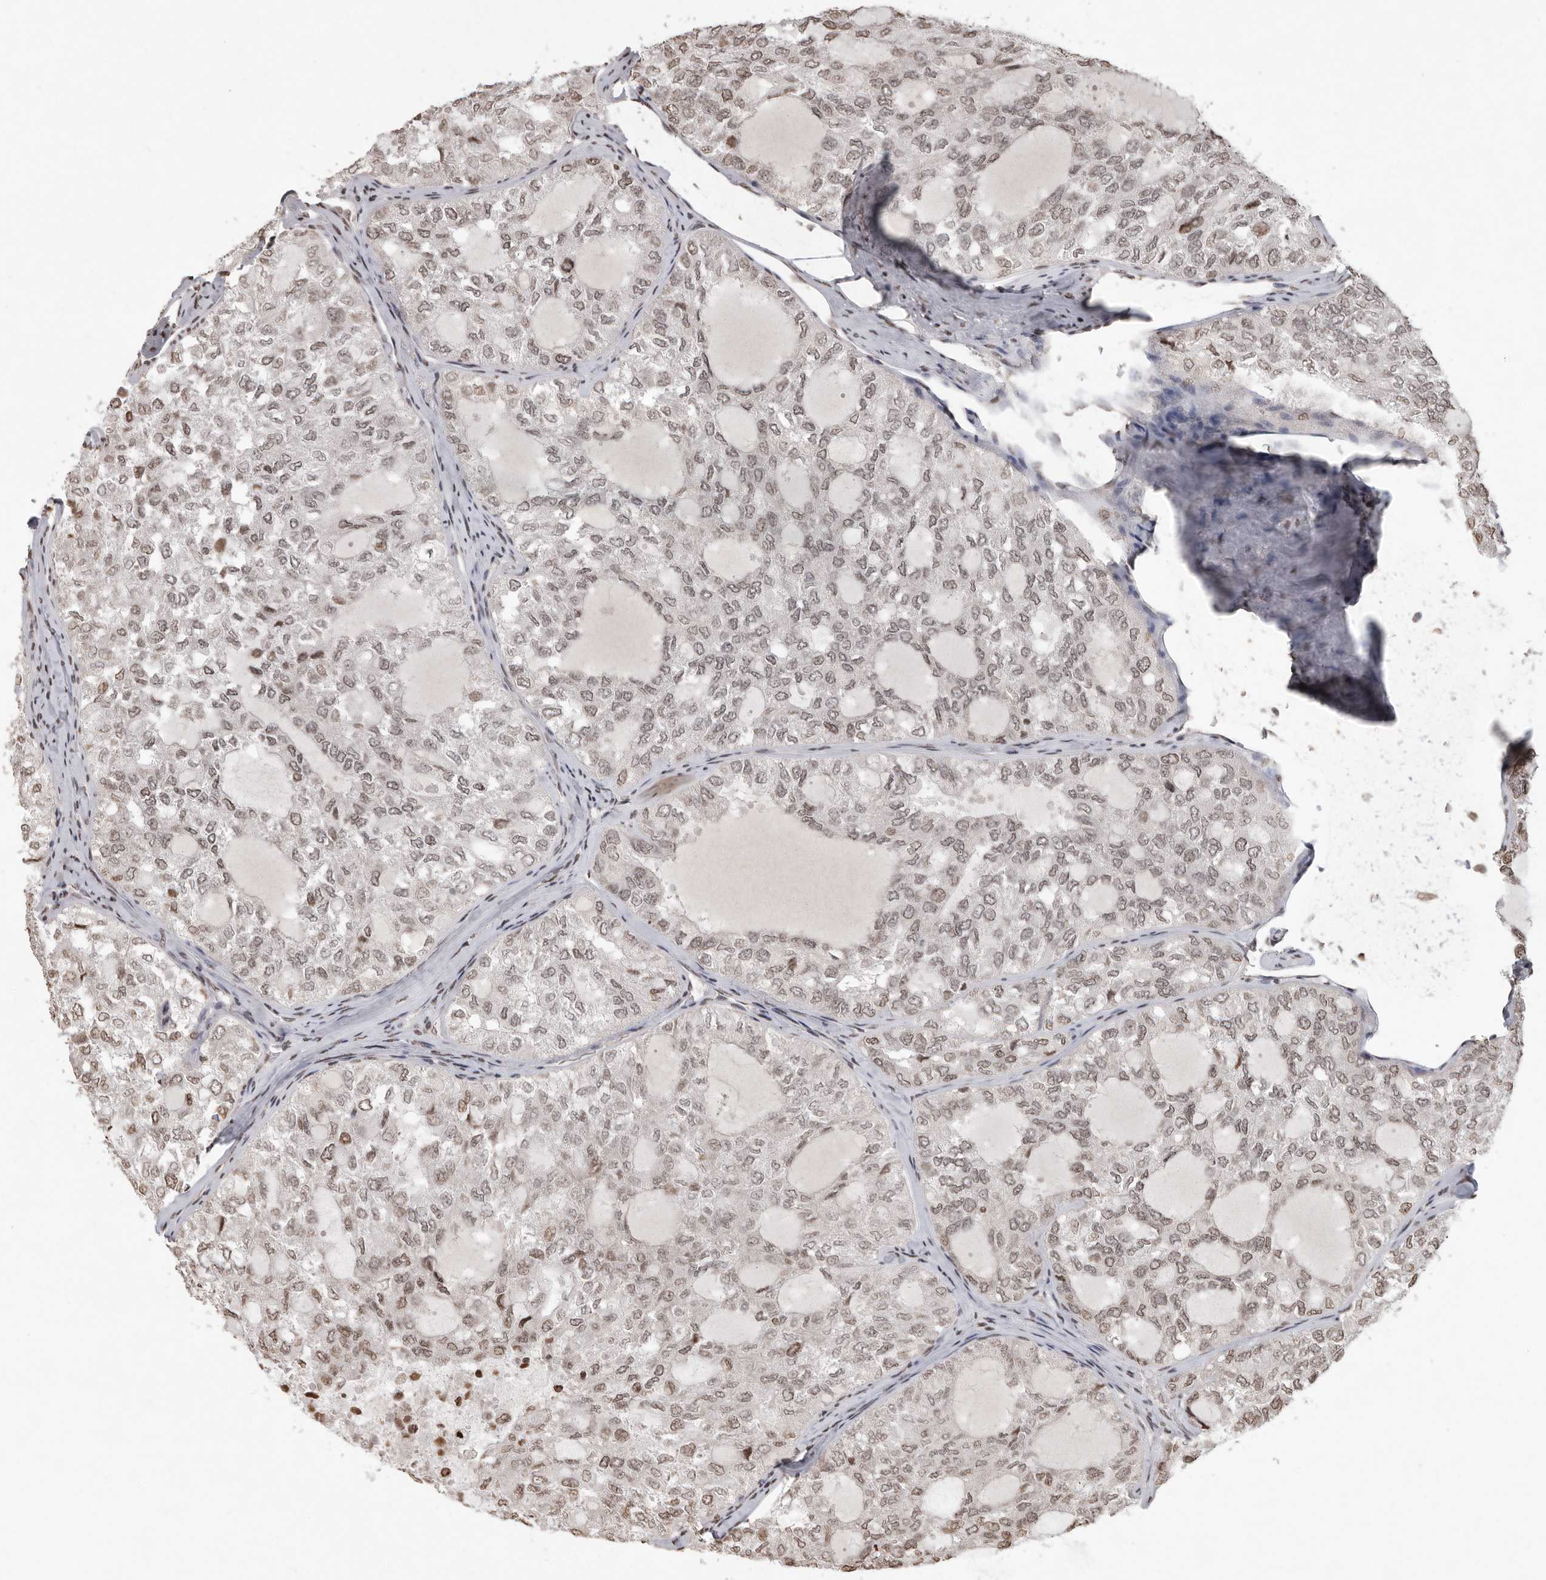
{"staining": {"intensity": "weak", "quantity": ">75%", "location": "nuclear"}, "tissue": "thyroid cancer", "cell_type": "Tumor cells", "image_type": "cancer", "snomed": [{"axis": "morphology", "description": "Follicular adenoma carcinoma, NOS"}, {"axis": "topography", "description": "Thyroid gland"}], "caption": "The photomicrograph shows staining of thyroid cancer (follicular adenoma carcinoma), revealing weak nuclear protein positivity (brown color) within tumor cells.", "gene": "WDR45", "patient": {"sex": "male", "age": 75}}